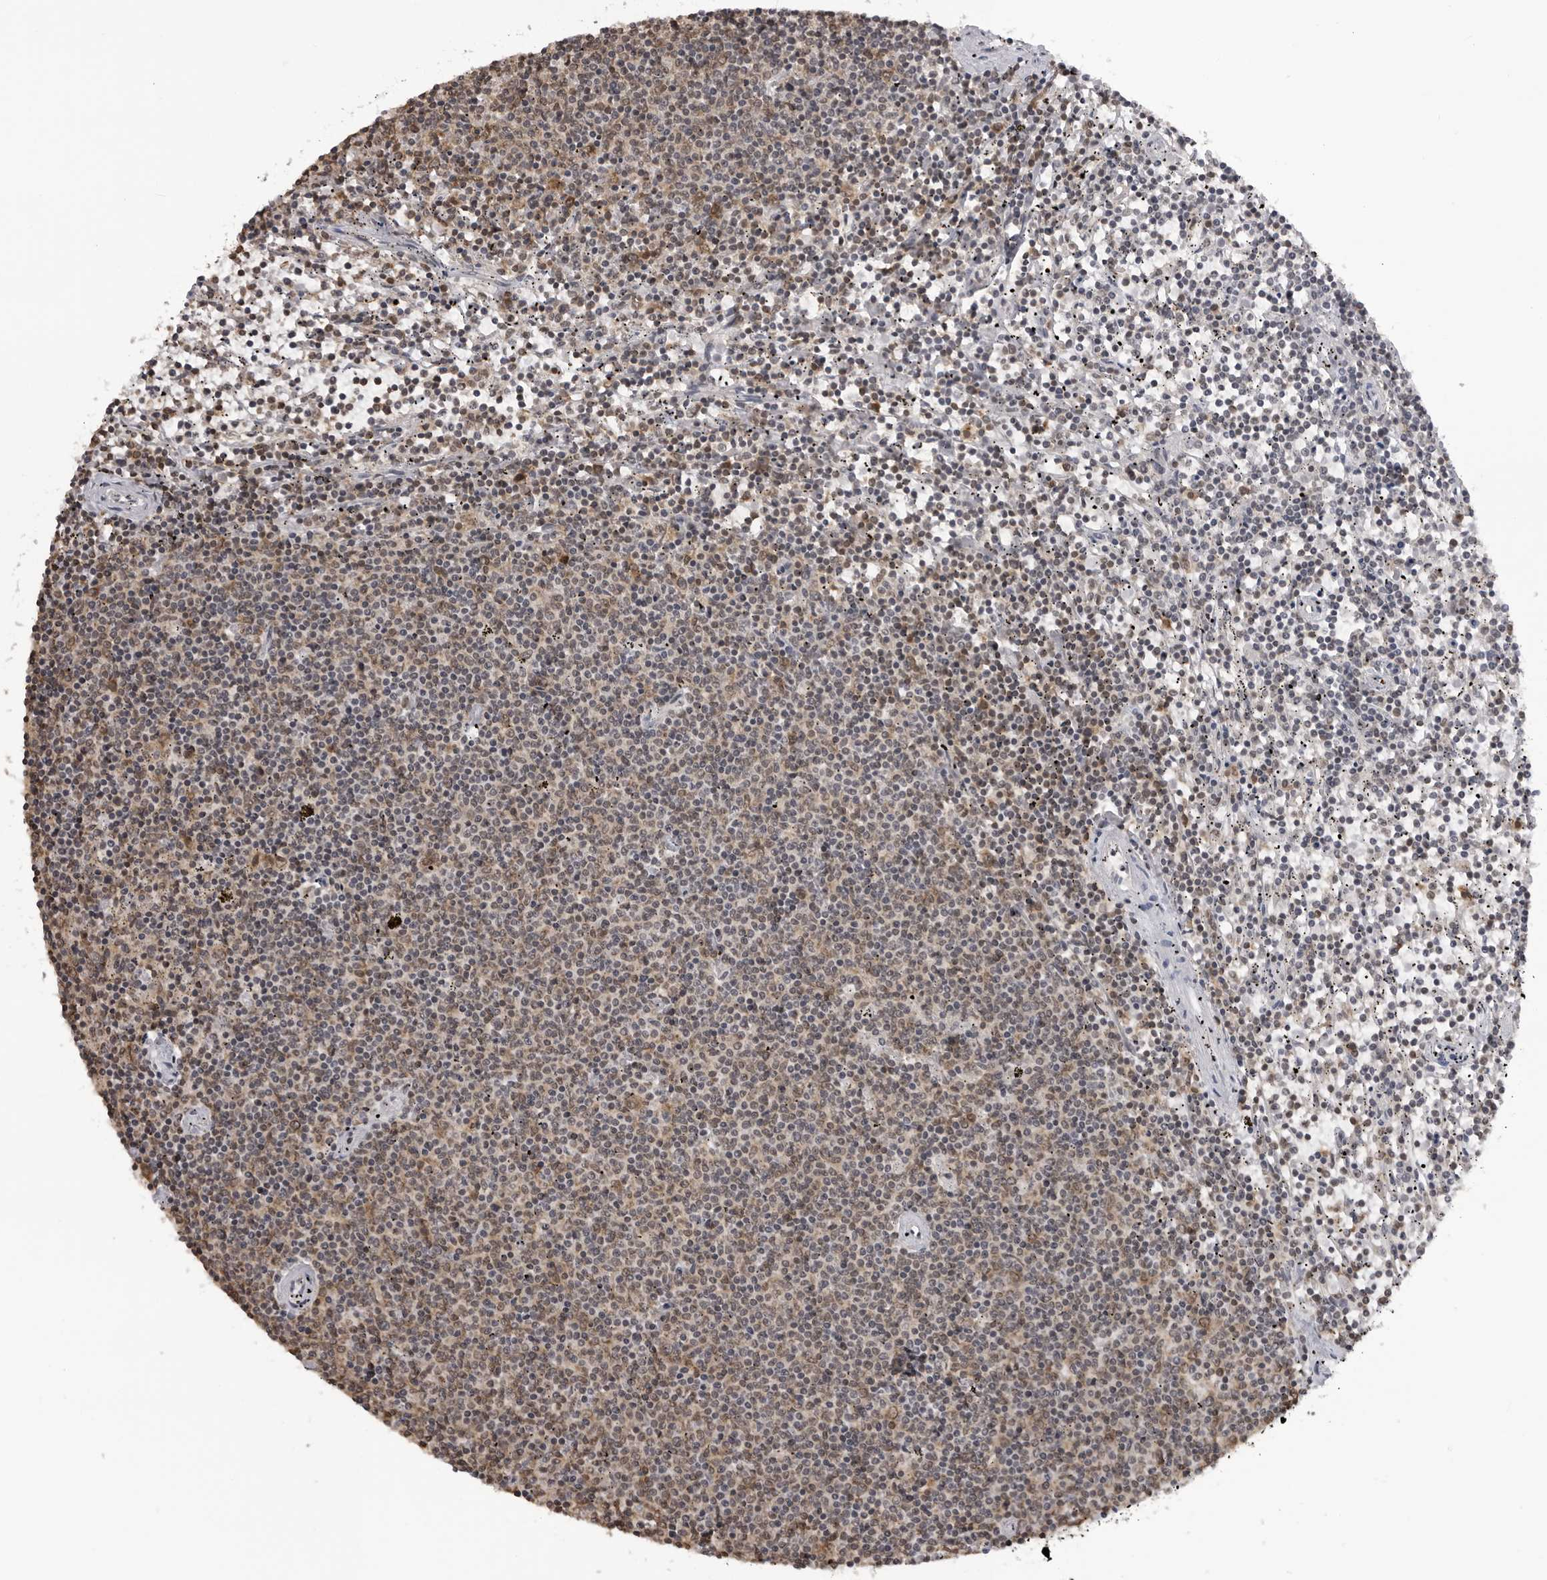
{"staining": {"intensity": "weak", "quantity": ">75%", "location": "cytoplasmic/membranous"}, "tissue": "lymphoma", "cell_type": "Tumor cells", "image_type": "cancer", "snomed": [{"axis": "morphology", "description": "Malignant lymphoma, non-Hodgkin's type, Low grade"}, {"axis": "topography", "description": "Spleen"}], "caption": "Low-grade malignant lymphoma, non-Hodgkin's type stained for a protein shows weak cytoplasmic/membranous positivity in tumor cells. The staining is performed using DAB brown chromogen to label protein expression. The nuclei are counter-stained blue using hematoxylin.", "gene": "PDCL3", "patient": {"sex": "female", "age": 50}}